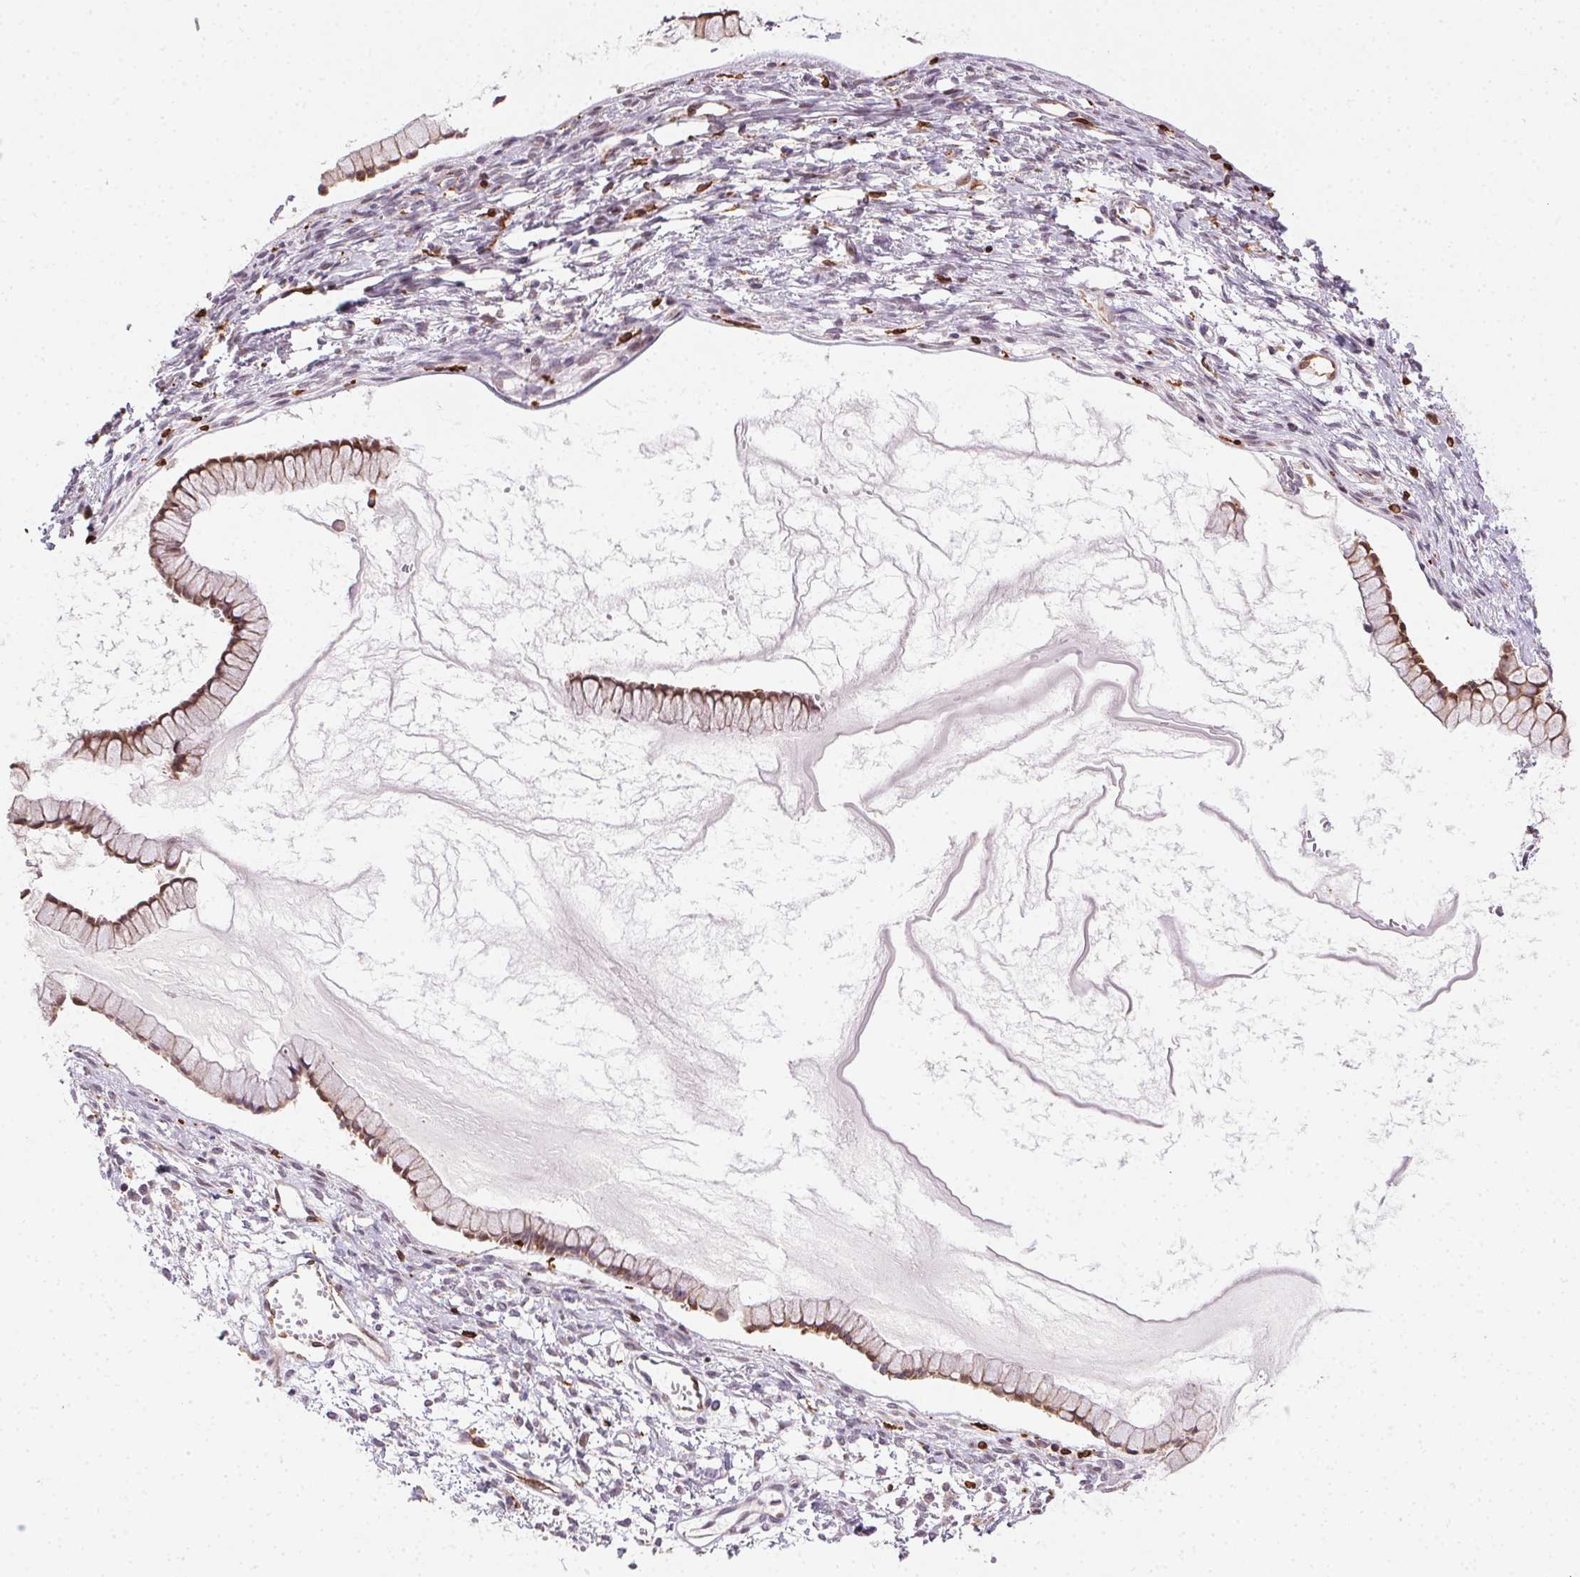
{"staining": {"intensity": "moderate", "quantity": ">75%", "location": "cytoplasmic/membranous"}, "tissue": "ovarian cancer", "cell_type": "Tumor cells", "image_type": "cancer", "snomed": [{"axis": "morphology", "description": "Cystadenocarcinoma, mucinous, NOS"}, {"axis": "topography", "description": "Ovary"}], "caption": "High-power microscopy captured an immunohistochemistry (IHC) micrograph of ovarian cancer, revealing moderate cytoplasmic/membranous staining in approximately >75% of tumor cells.", "gene": "RNASET2", "patient": {"sex": "female", "age": 41}}